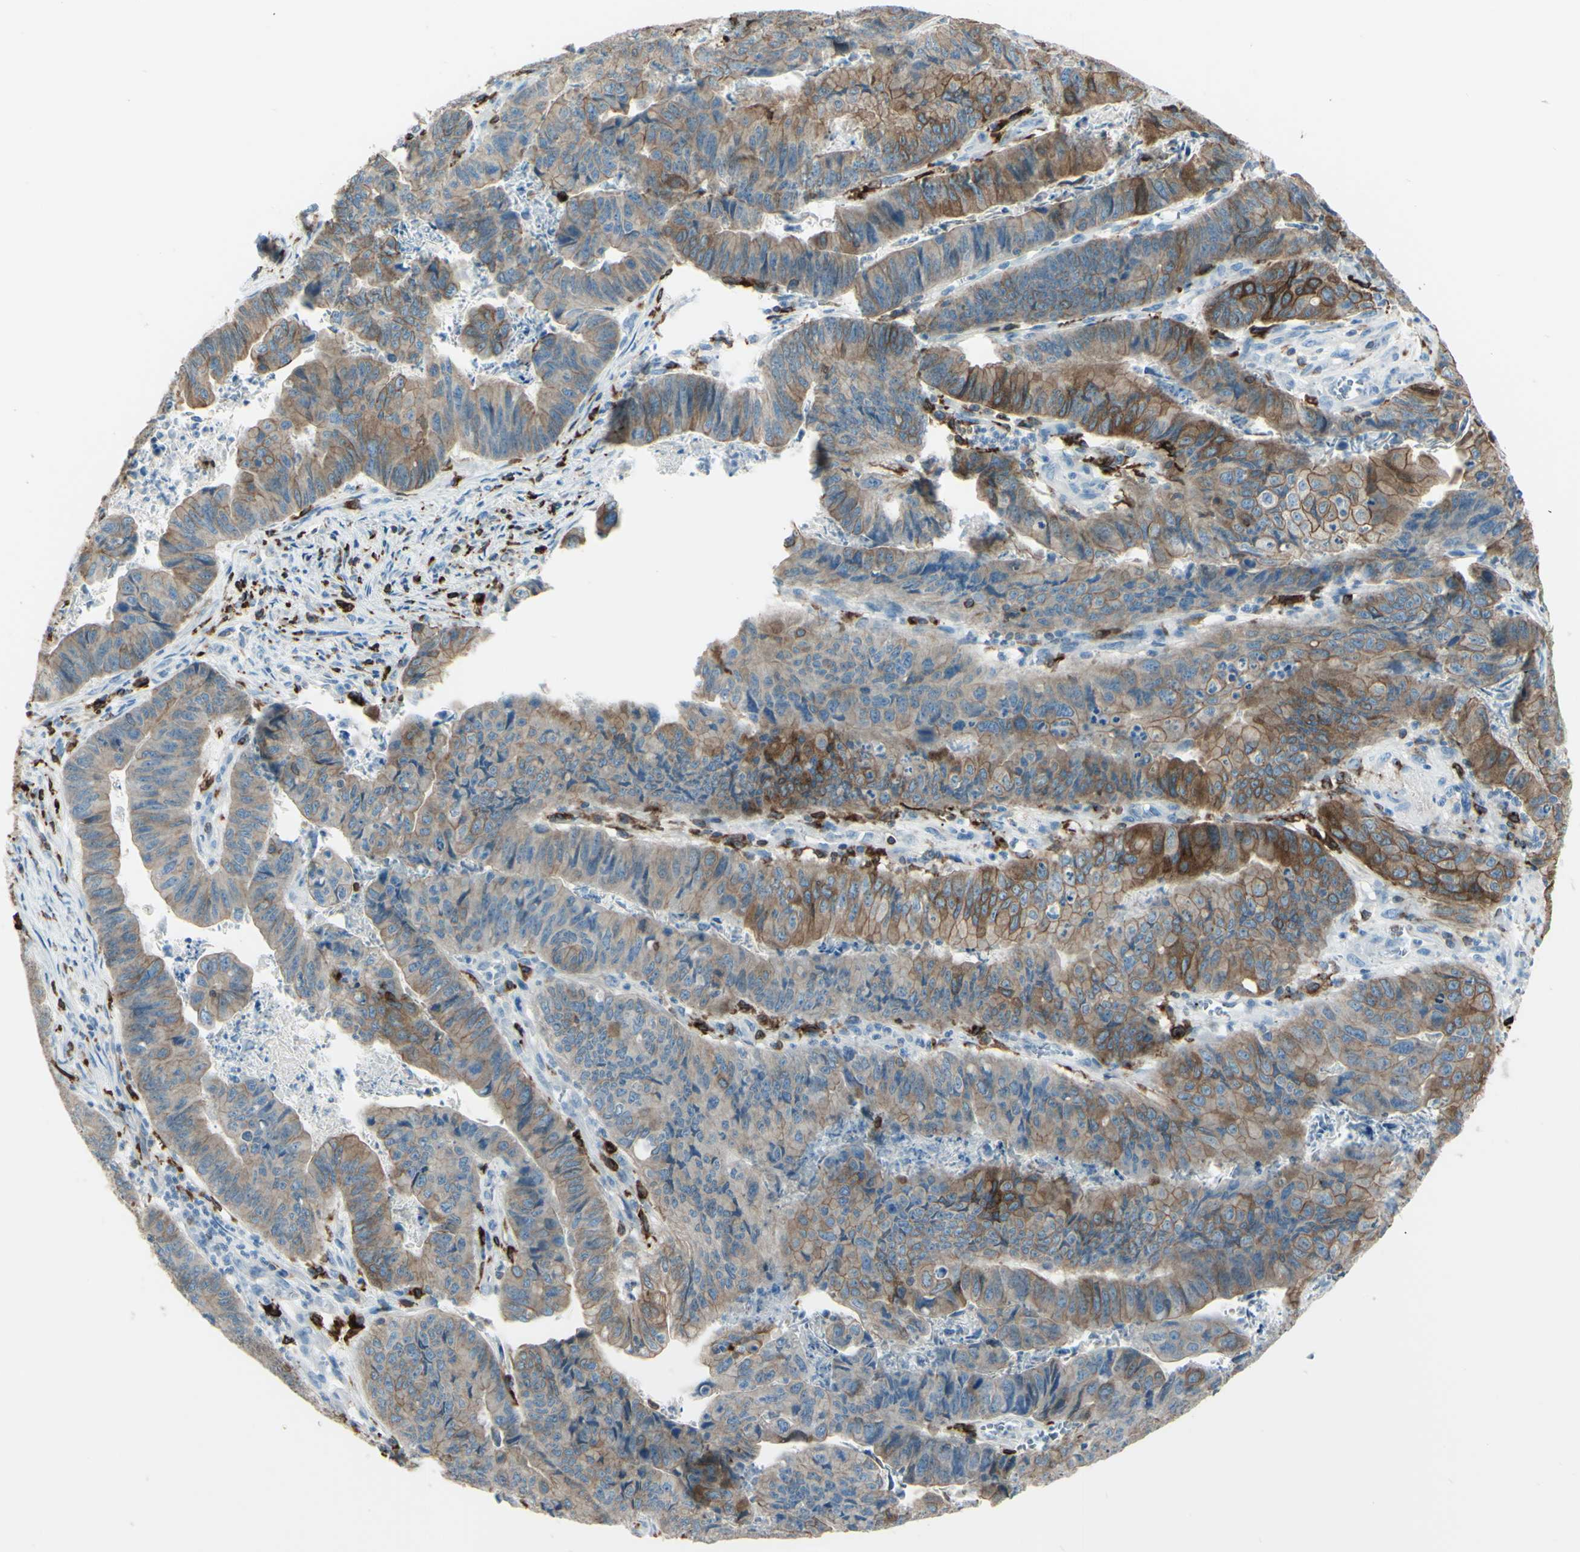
{"staining": {"intensity": "moderate", "quantity": ">75%", "location": "cytoplasmic/membranous"}, "tissue": "stomach cancer", "cell_type": "Tumor cells", "image_type": "cancer", "snomed": [{"axis": "morphology", "description": "Adenocarcinoma, NOS"}, {"axis": "topography", "description": "Stomach, lower"}], "caption": "Moderate cytoplasmic/membranous protein positivity is identified in approximately >75% of tumor cells in stomach adenocarcinoma. (Stains: DAB in brown, nuclei in blue, Microscopy: brightfield microscopy at high magnification).", "gene": "CD74", "patient": {"sex": "male", "age": 77}}